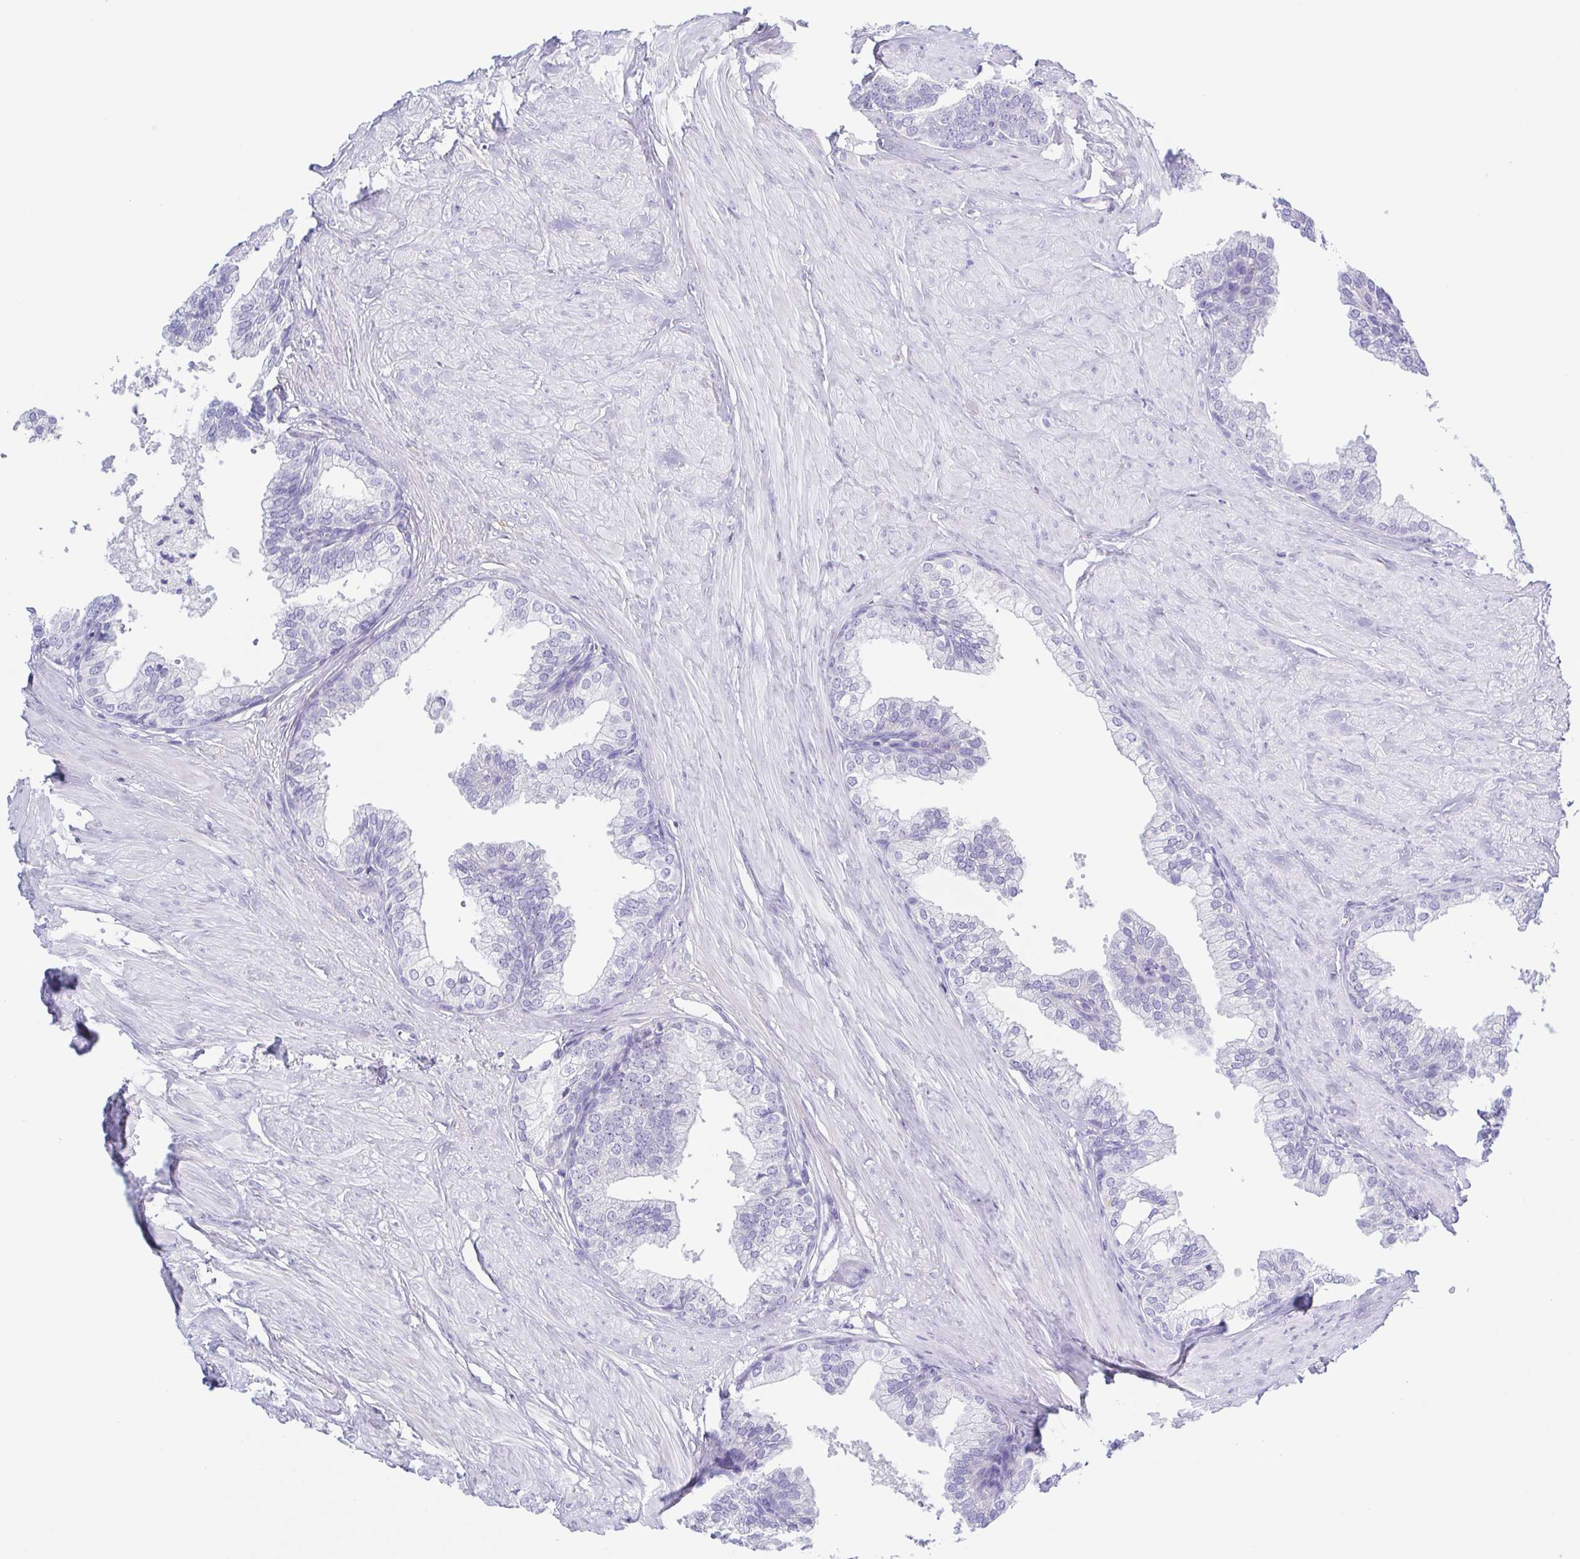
{"staining": {"intensity": "negative", "quantity": "none", "location": "none"}, "tissue": "prostate", "cell_type": "Glandular cells", "image_type": "normal", "snomed": [{"axis": "morphology", "description": "Normal tissue, NOS"}, {"axis": "topography", "description": "Prostate"}, {"axis": "topography", "description": "Peripheral nerve tissue"}], "caption": "The IHC histopathology image has no significant staining in glandular cells of prostate. (Stains: DAB immunohistochemistry with hematoxylin counter stain, Microscopy: brightfield microscopy at high magnification).", "gene": "A1BG", "patient": {"sex": "male", "age": 55}}